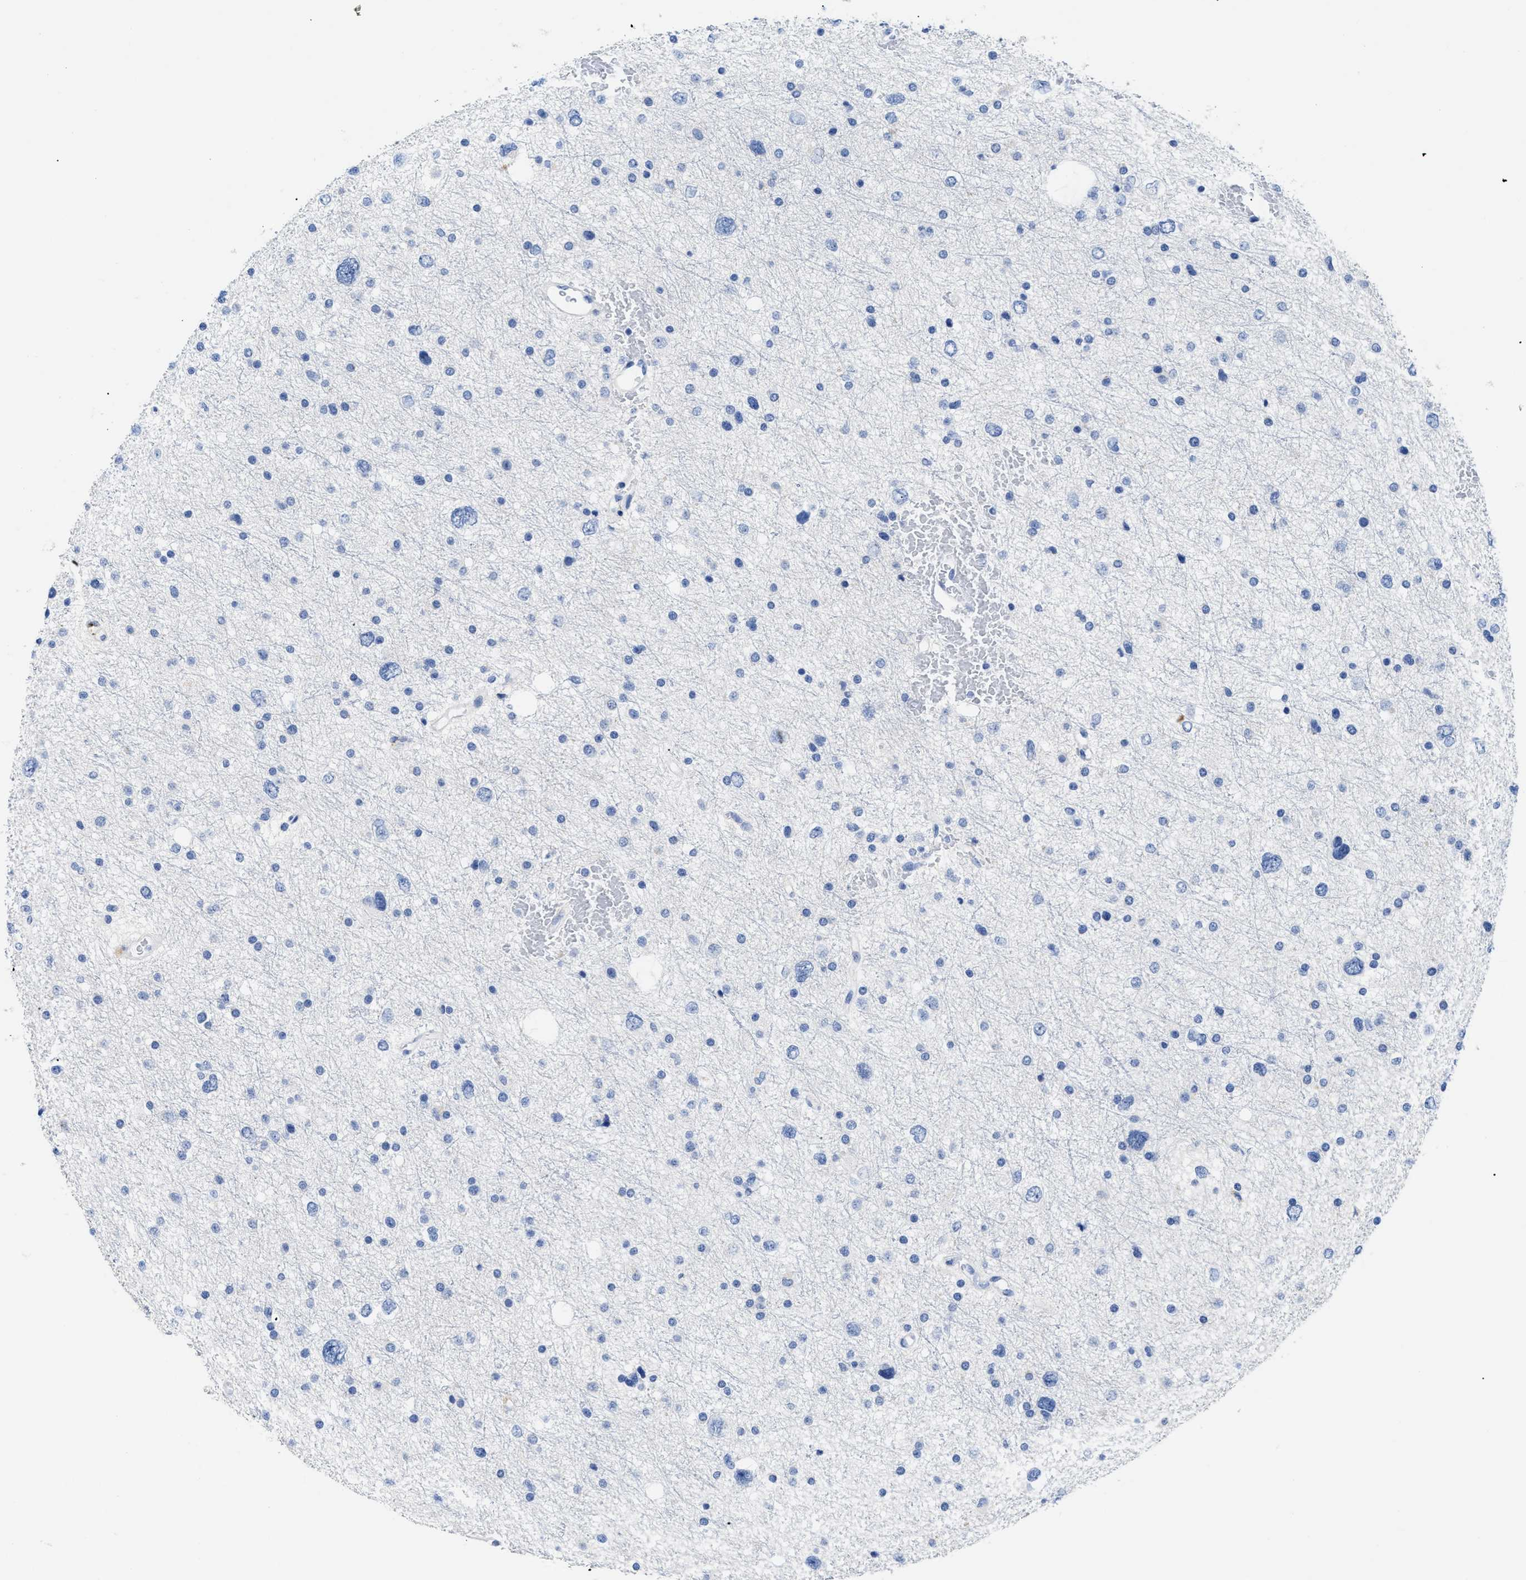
{"staining": {"intensity": "negative", "quantity": "none", "location": "none"}, "tissue": "glioma", "cell_type": "Tumor cells", "image_type": "cancer", "snomed": [{"axis": "morphology", "description": "Glioma, malignant, Low grade"}, {"axis": "topography", "description": "Brain"}], "caption": "Histopathology image shows no protein positivity in tumor cells of malignant glioma (low-grade) tissue.", "gene": "APOBEC2", "patient": {"sex": "female", "age": 37}}